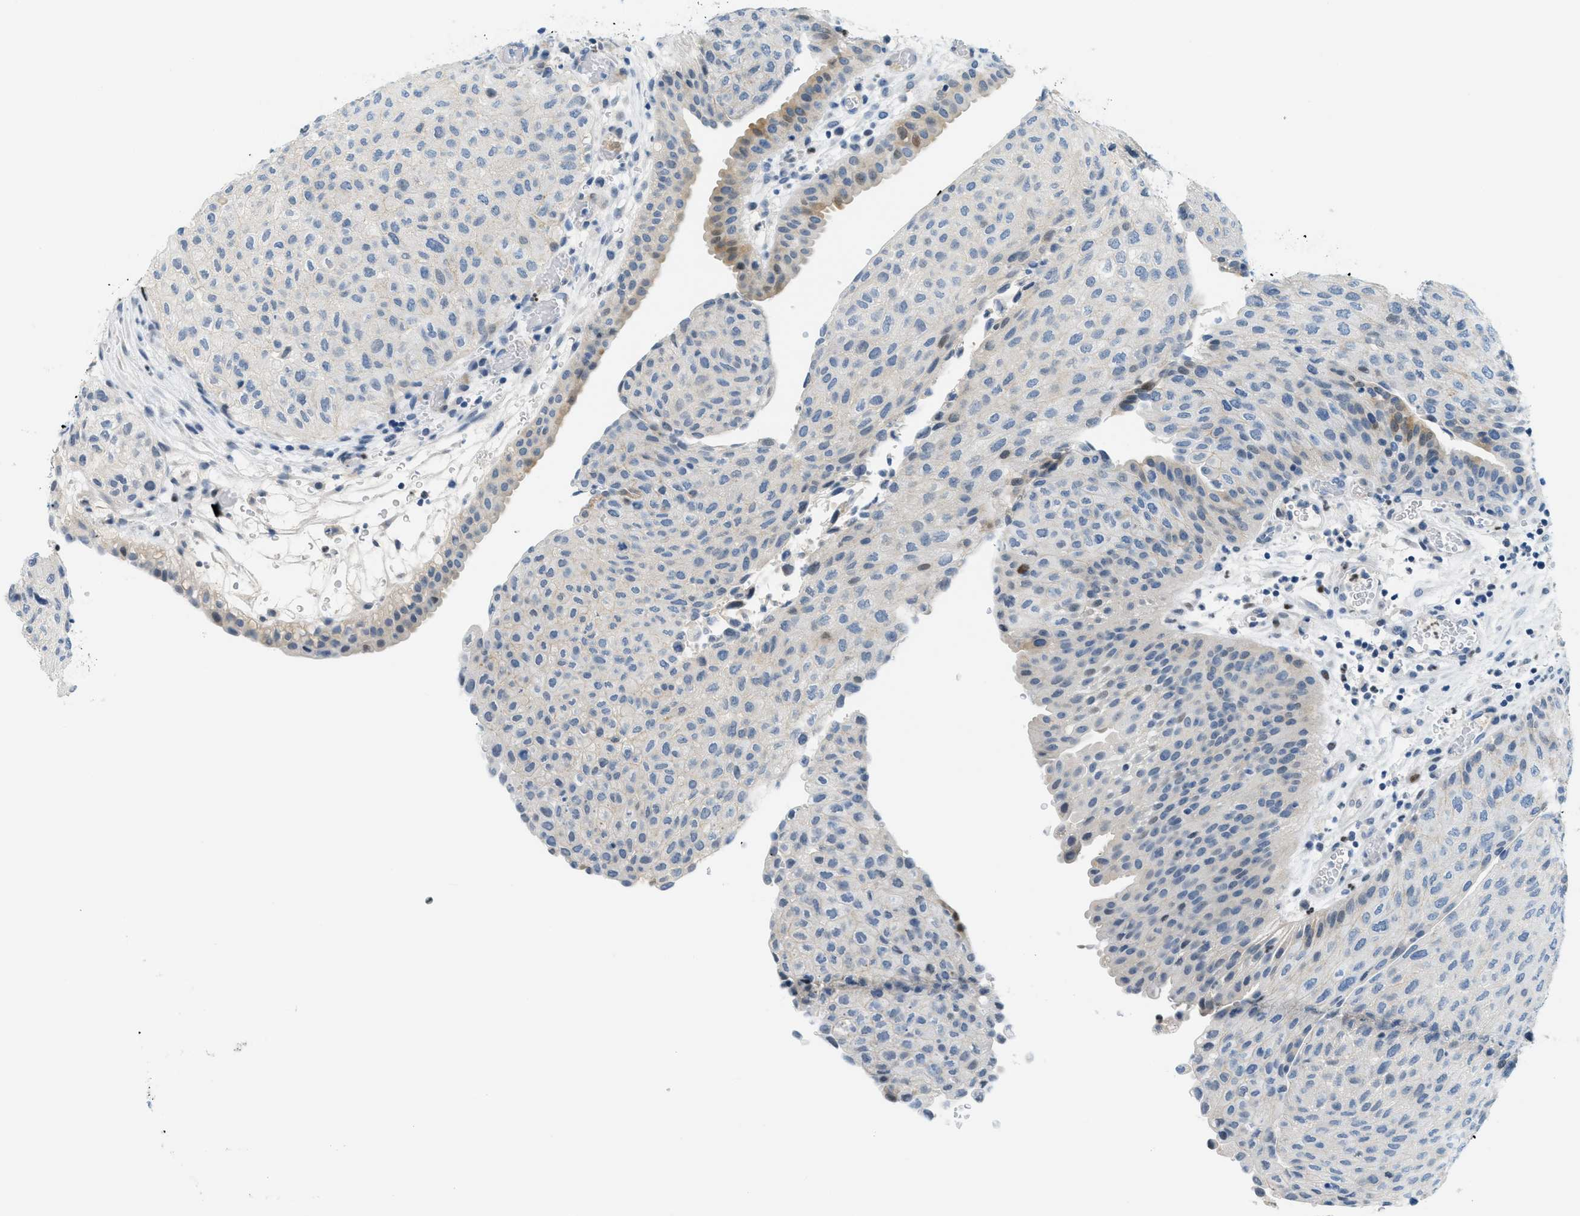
{"staining": {"intensity": "weak", "quantity": "<25%", "location": "cytoplasmic/membranous"}, "tissue": "urothelial cancer", "cell_type": "Tumor cells", "image_type": "cancer", "snomed": [{"axis": "morphology", "description": "Urothelial carcinoma, Low grade"}, {"axis": "morphology", "description": "Urothelial carcinoma, High grade"}, {"axis": "topography", "description": "Urinary bladder"}], "caption": "An immunohistochemistry (IHC) histopathology image of urothelial cancer is shown. There is no staining in tumor cells of urothelial cancer.", "gene": "CYP4X1", "patient": {"sex": "male", "age": 35}}